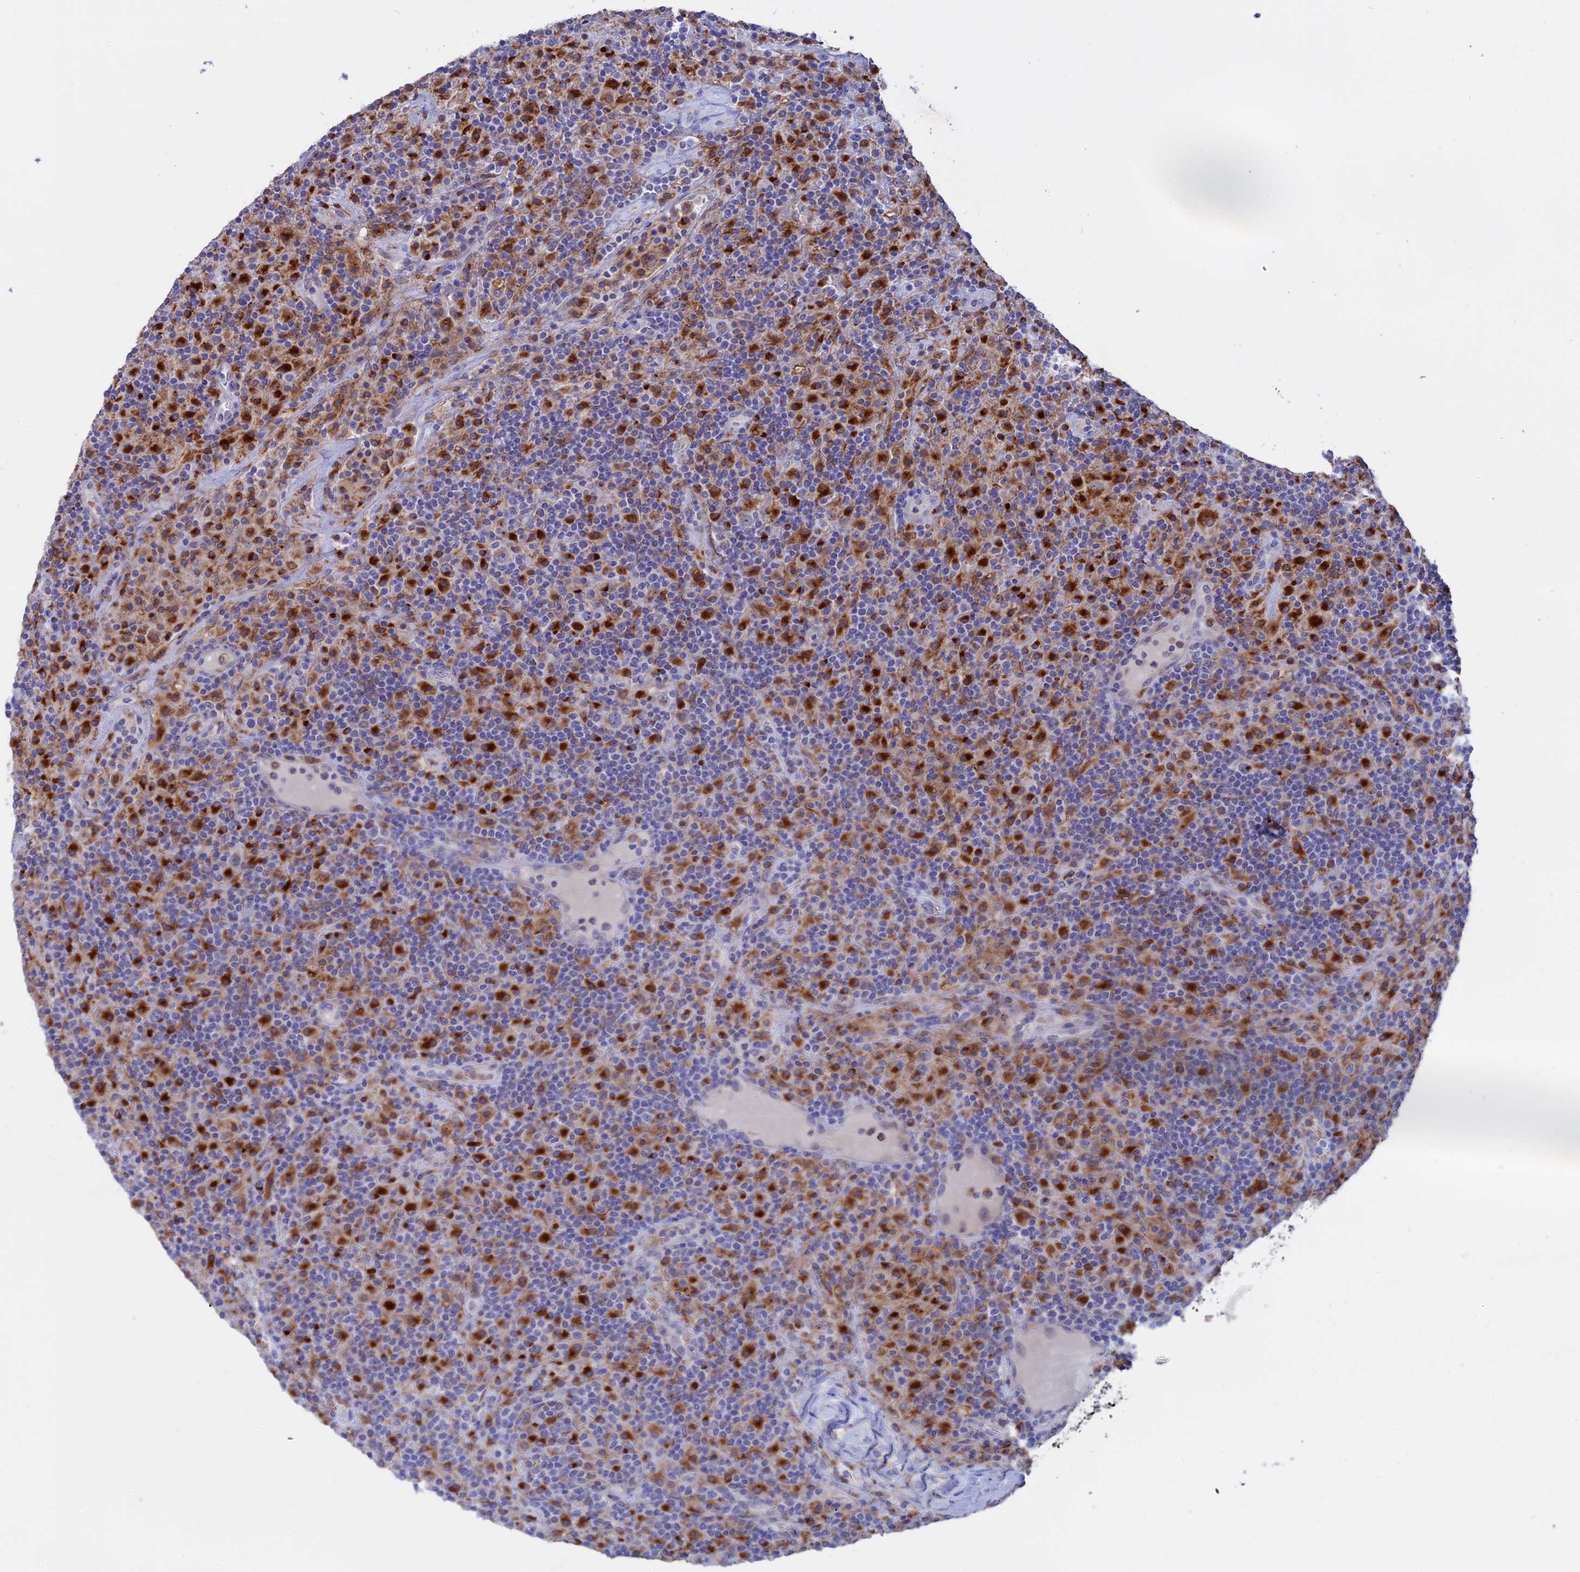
{"staining": {"intensity": "weak", "quantity": ">75%", "location": "cytoplasmic/membranous"}, "tissue": "lymphoma", "cell_type": "Tumor cells", "image_type": "cancer", "snomed": [{"axis": "morphology", "description": "Hodgkin's disease, NOS"}, {"axis": "topography", "description": "Lymph node"}], "caption": "Tumor cells exhibit weak cytoplasmic/membranous expression in approximately >75% of cells in lymphoma. (DAB IHC with brightfield microscopy, high magnification).", "gene": "SLC2A6", "patient": {"sex": "male", "age": 70}}